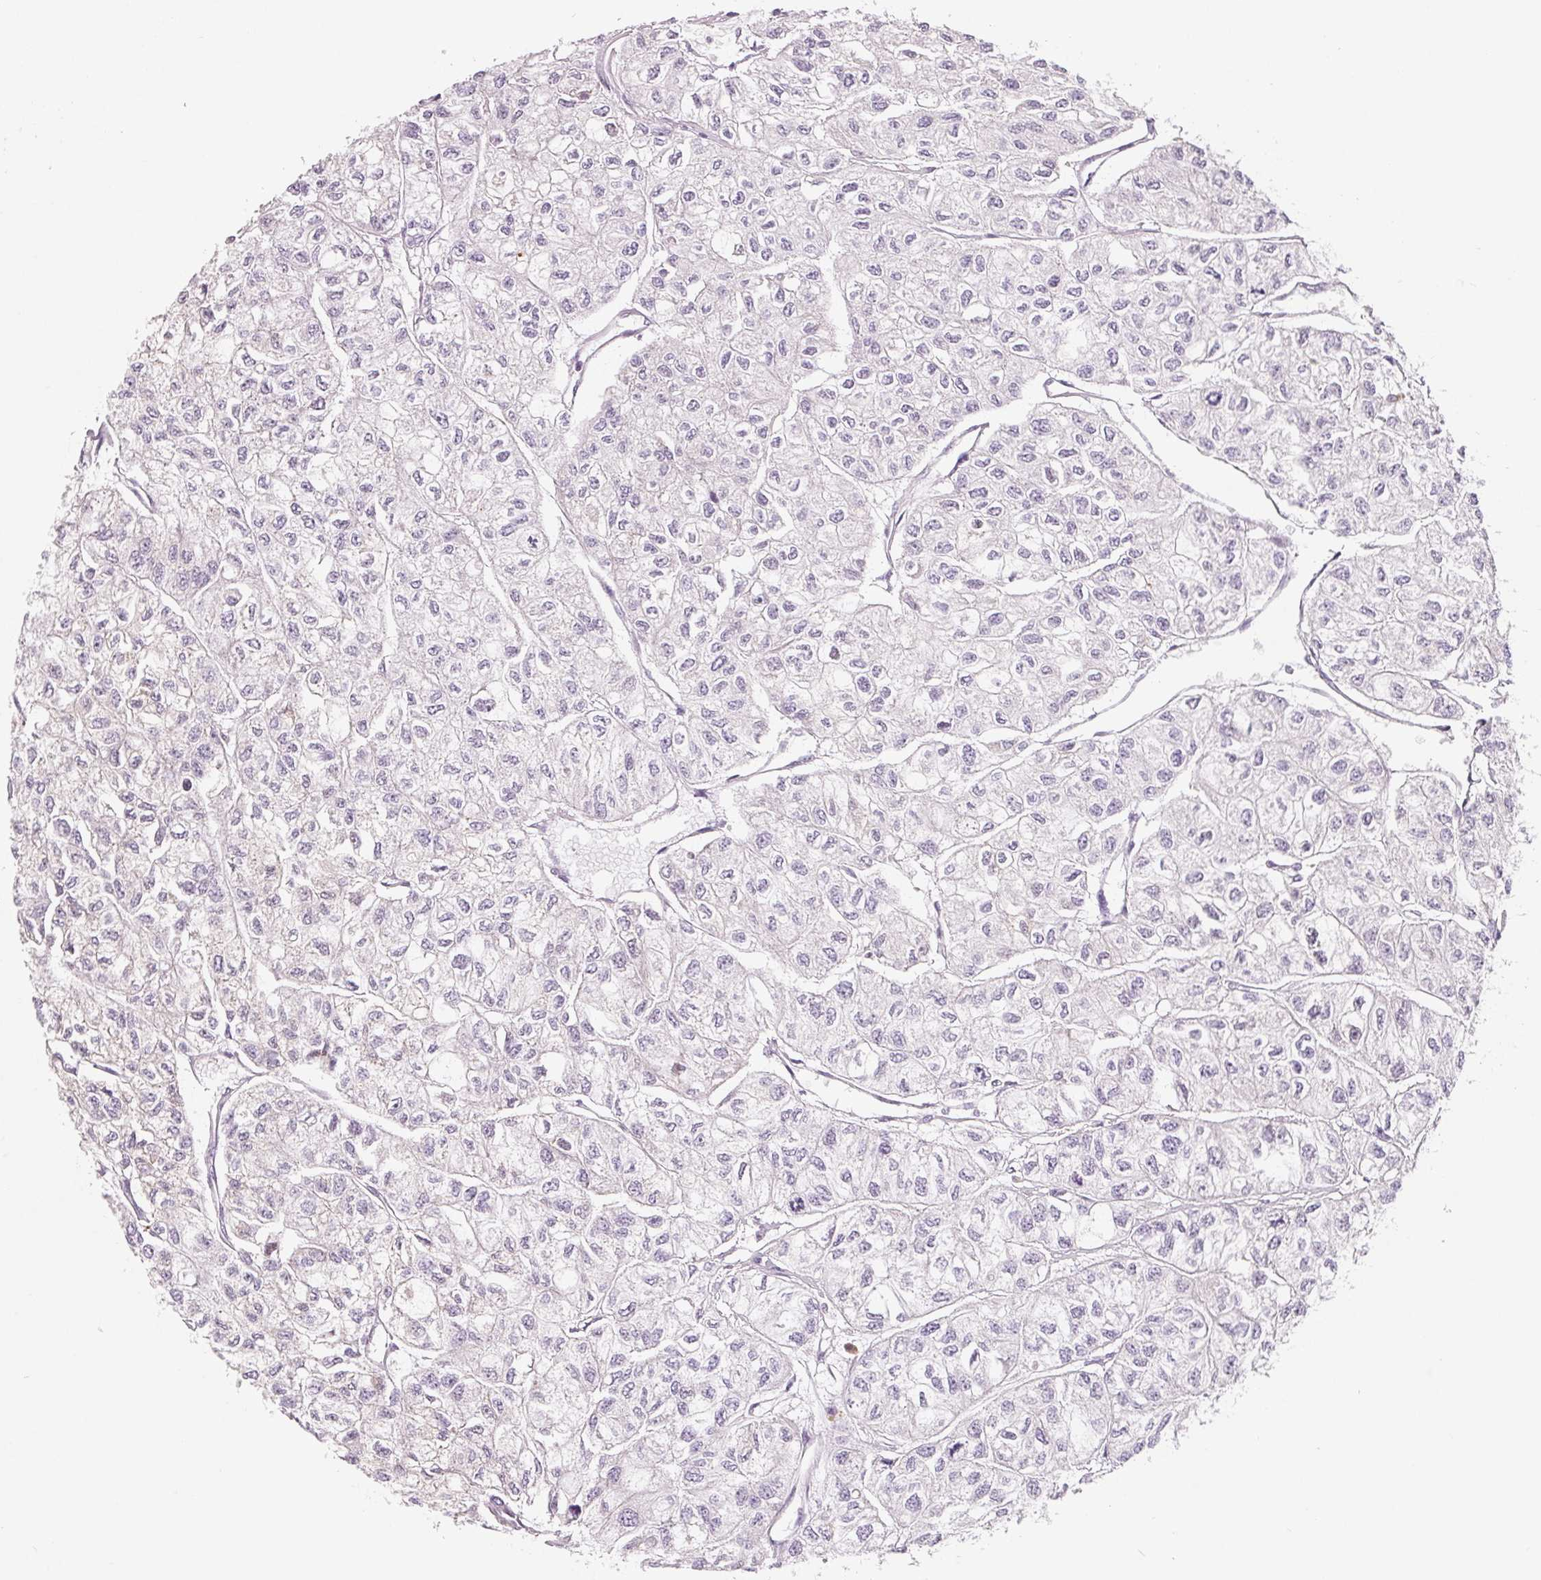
{"staining": {"intensity": "negative", "quantity": "none", "location": "none"}, "tissue": "renal cancer", "cell_type": "Tumor cells", "image_type": "cancer", "snomed": [{"axis": "morphology", "description": "Adenocarcinoma, NOS"}, {"axis": "topography", "description": "Kidney"}], "caption": "Immunohistochemical staining of renal cancer (adenocarcinoma) reveals no significant positivity in tumor cells.", "gene": "VTCN1", "patient": {"sex": "male", "age": 56}}